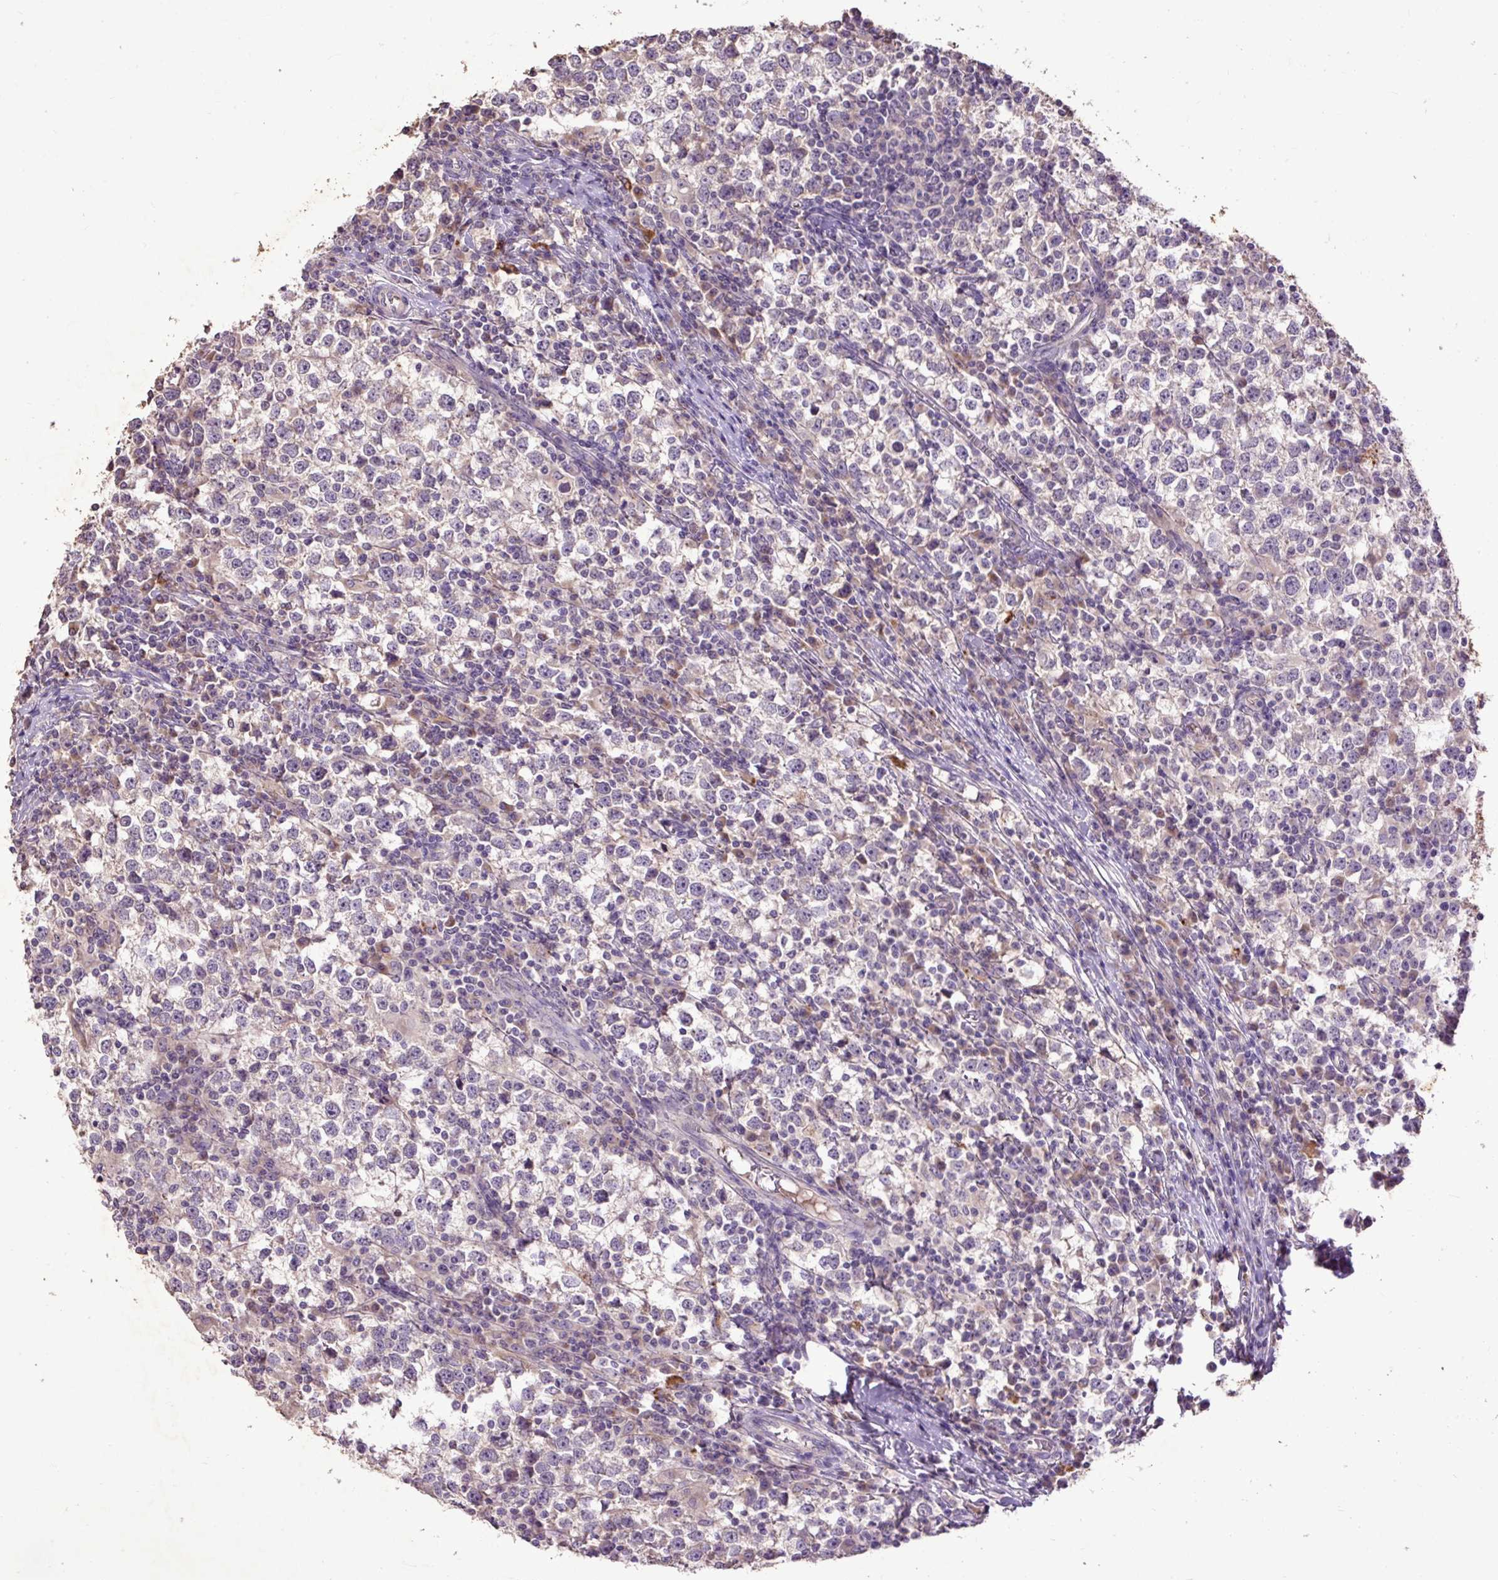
{"staining": {"intensity": "weak", "quantity": "<25%", "location": "cytoplasmic/membranous"}, "tissue": "testis cancer", "cell_type": "Tumor cells", "image_type": "cancer", "snomed": [{"axis": "morphology", "description": "Seminoma, NOS"}, {"axis": "topography", "description": "Testis"}], "caption": "The image shows no significant expression in tumor cells of seminoma (testis).", "gene": "LRTM2", "patient": {"sex": "male", "age": 65}}